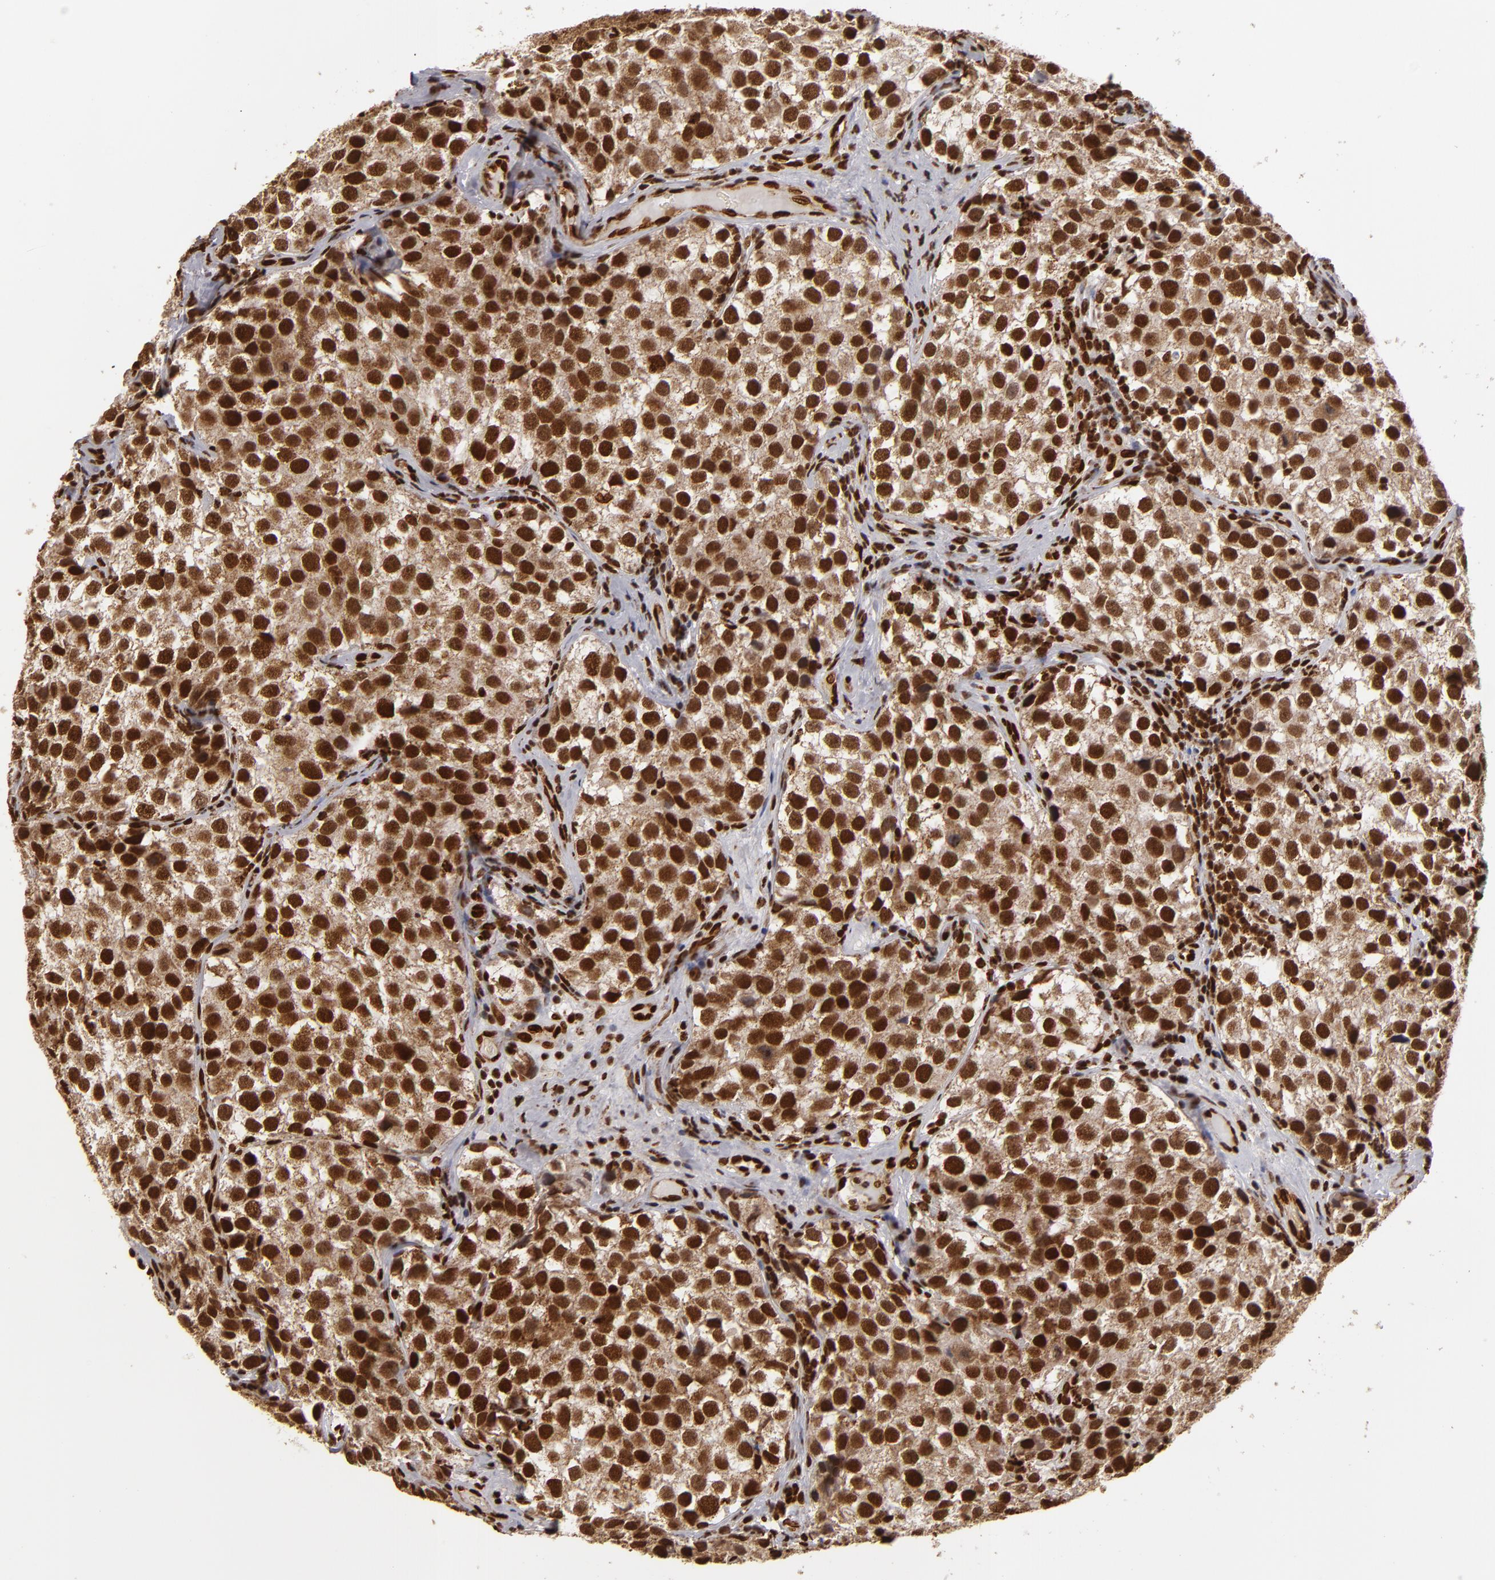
{"staining": {"intensity": "strong", "quantity": ">75%", "location": "cytoplasmic/membranous,nuclear"}, "tissue": "testis cancer", "cell_type": "Tumor cells", "image_type": "cancer", "snomed": [{"axis": "morphology", "description": "Seminoma, NOS"}, {"axis": "topography", "description": "Testis"}], "caption": "Protein analysis of testis seminoma tissue displays strong cytoplasmic/membranous and nuclear positivity in about >75% of tumor cells. Ihc stains the protein in brown and the nuclei are stained blue.", "gene": "CUL3", "patient": {"sex": "male", "age": 39}}